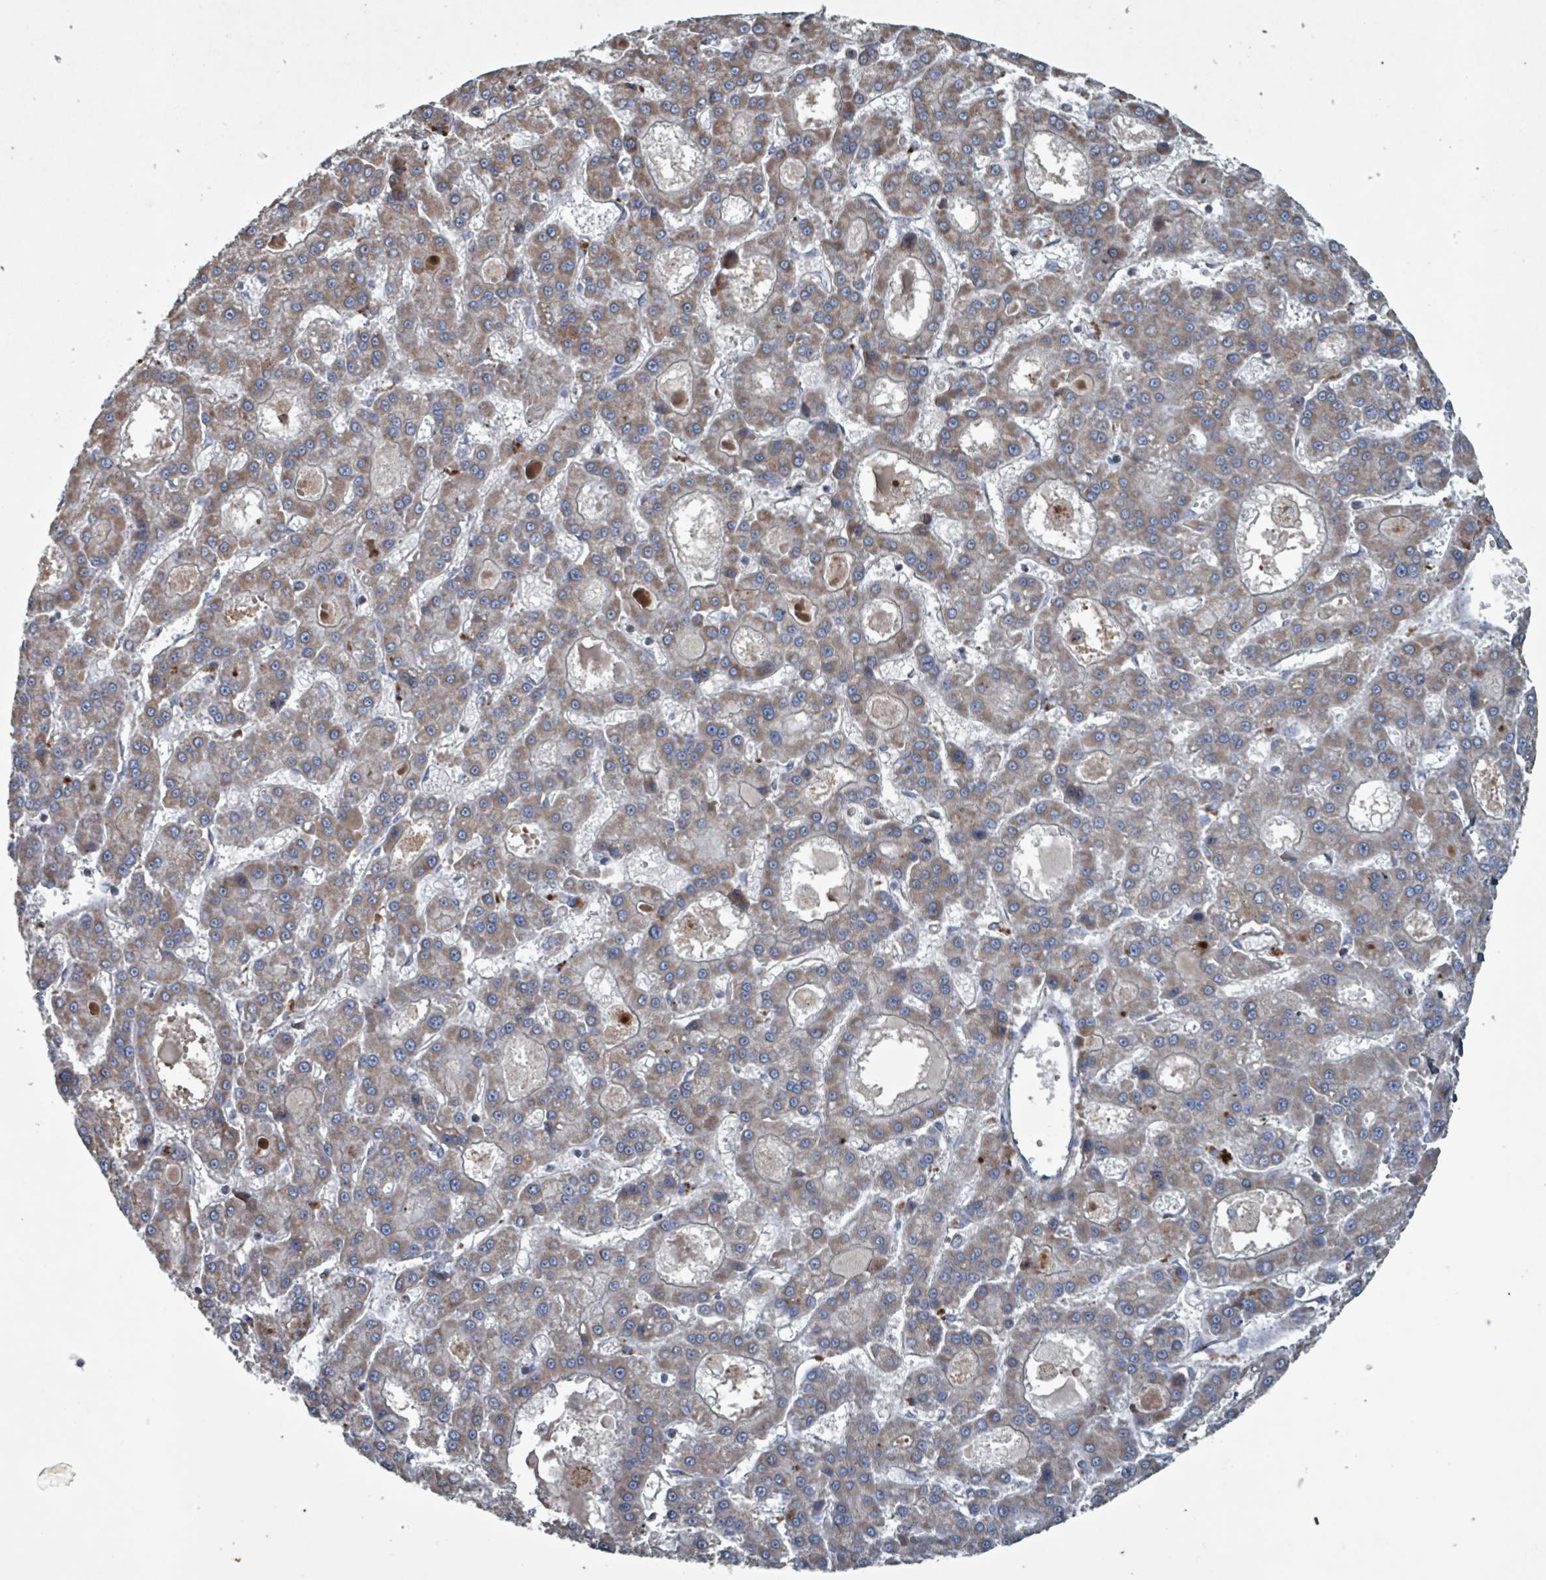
{"staining": {"intensity": "moderate", "quantity": ">75%", "location": "cytoplasmic/membranous"}, "tissue": "liver cancer", "cell_type": "Tumor cells", "image_type": "cancer", "snomed": [{"axis": "morphology", "description": "Carcinoma, Hepatocellular, NOS"}, {"axis": "topography", "description": "Liver"}], "caption": "The image shows immunohistochemical staining of hepatocellular carcinoma (liver). There is moderate cytoplasmic/membranous positivity is identified in about >75% of tumor cells.", "gene": "ABHD18", "patient": {"sex": "male", "age": 70}}